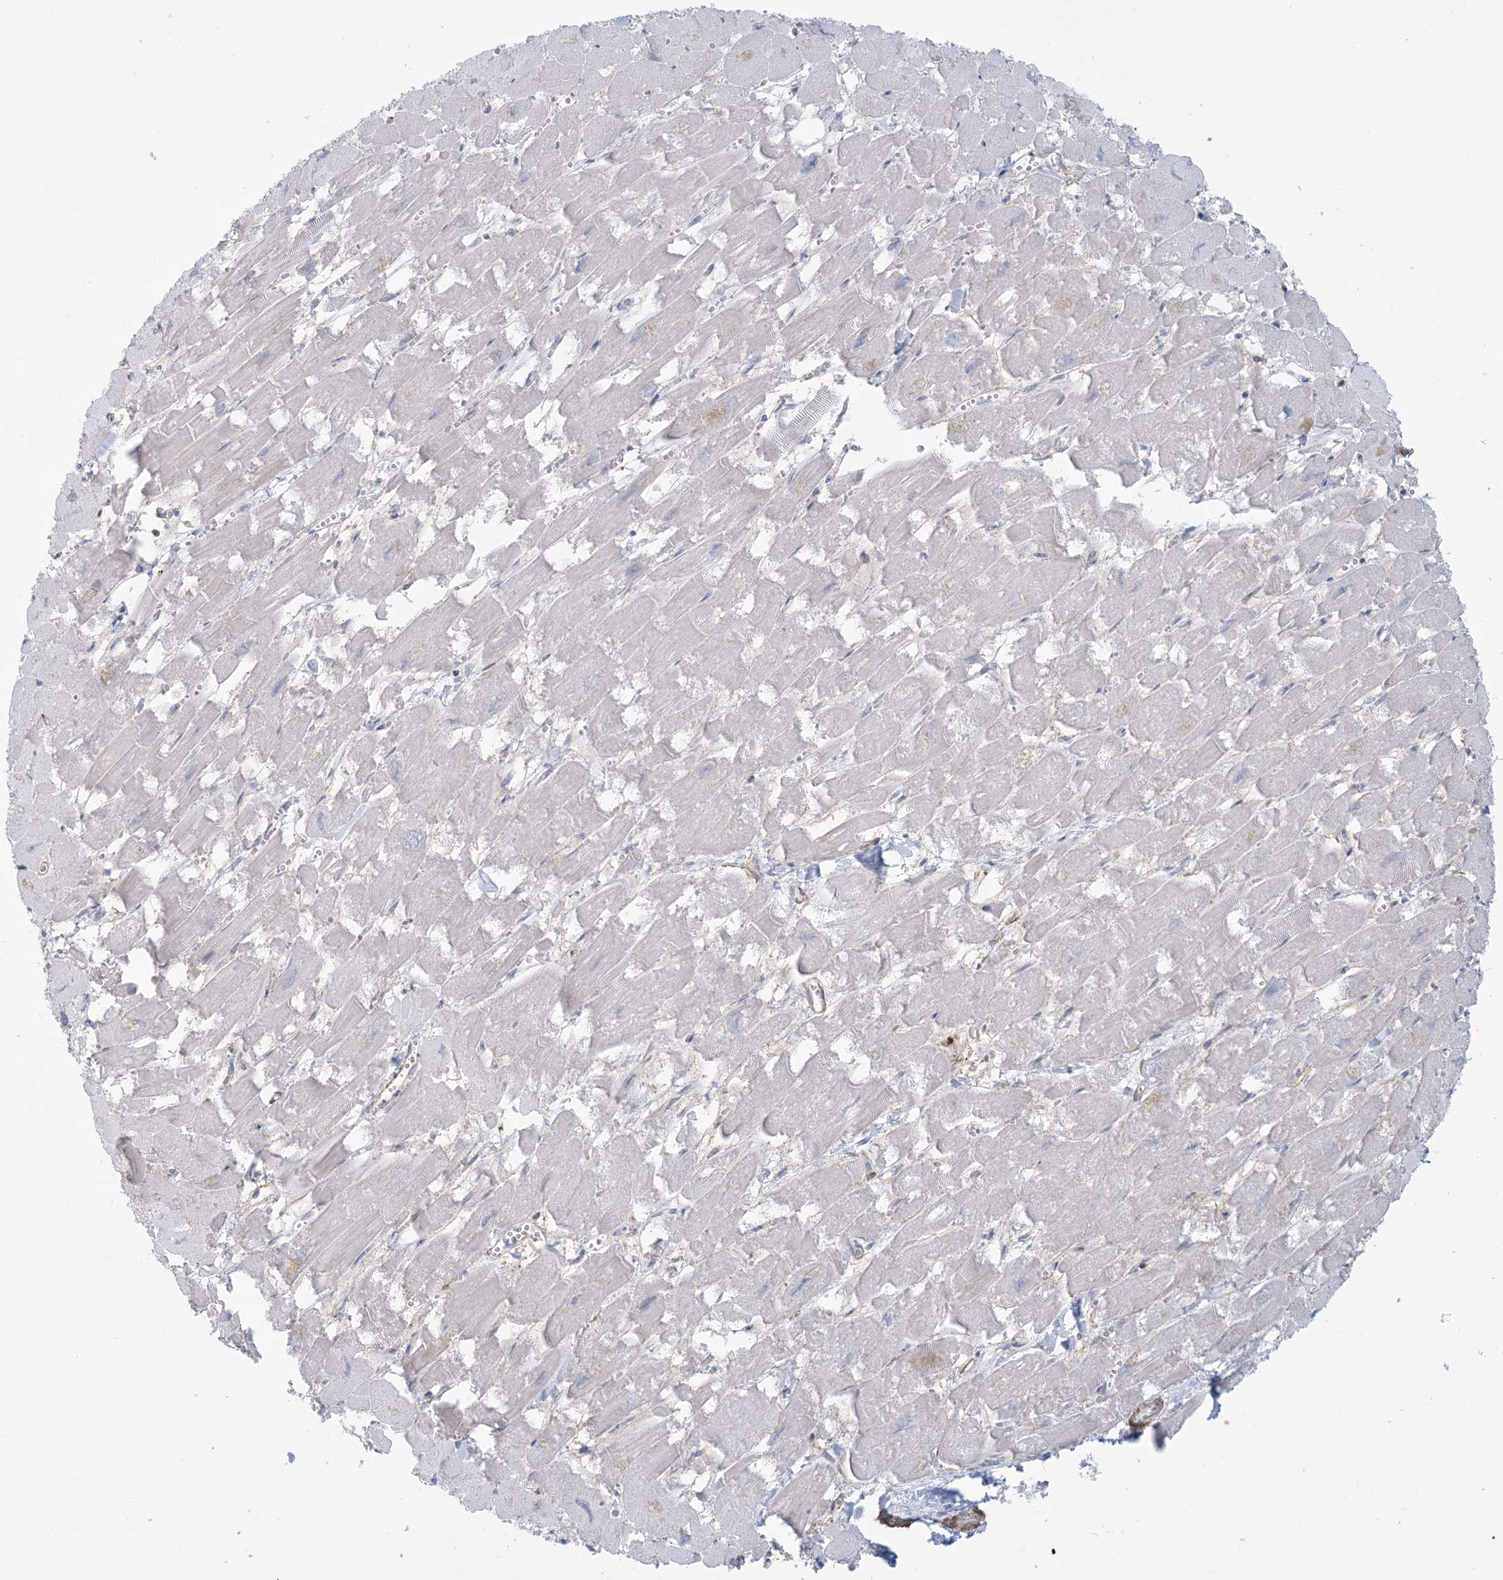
{"staining": {"intensity": "weak", "quantity": "<25%", "location": "cytoplasmic/membranous"}, "tissue": "heart muscle", "cell_type": "Cardiomyocytes", "image_type": "normal", "snomed": [{"axis": "morphology", "description": "Normal tissue, NOS"}, {"axis": "topography", "description": "Heart"}], "caption": "An immunohistochemistry (IHC) histopathology image of benign heart muscle is shown. There is no staining in cardiomyocytes of heart muscle. Brightfield microscopy of IHC stained with DAB (brown) and hematoxylin (blue), captured at high magnification.", "gene": "AGXT", "patient": {"sex": "male", "age": 54}}